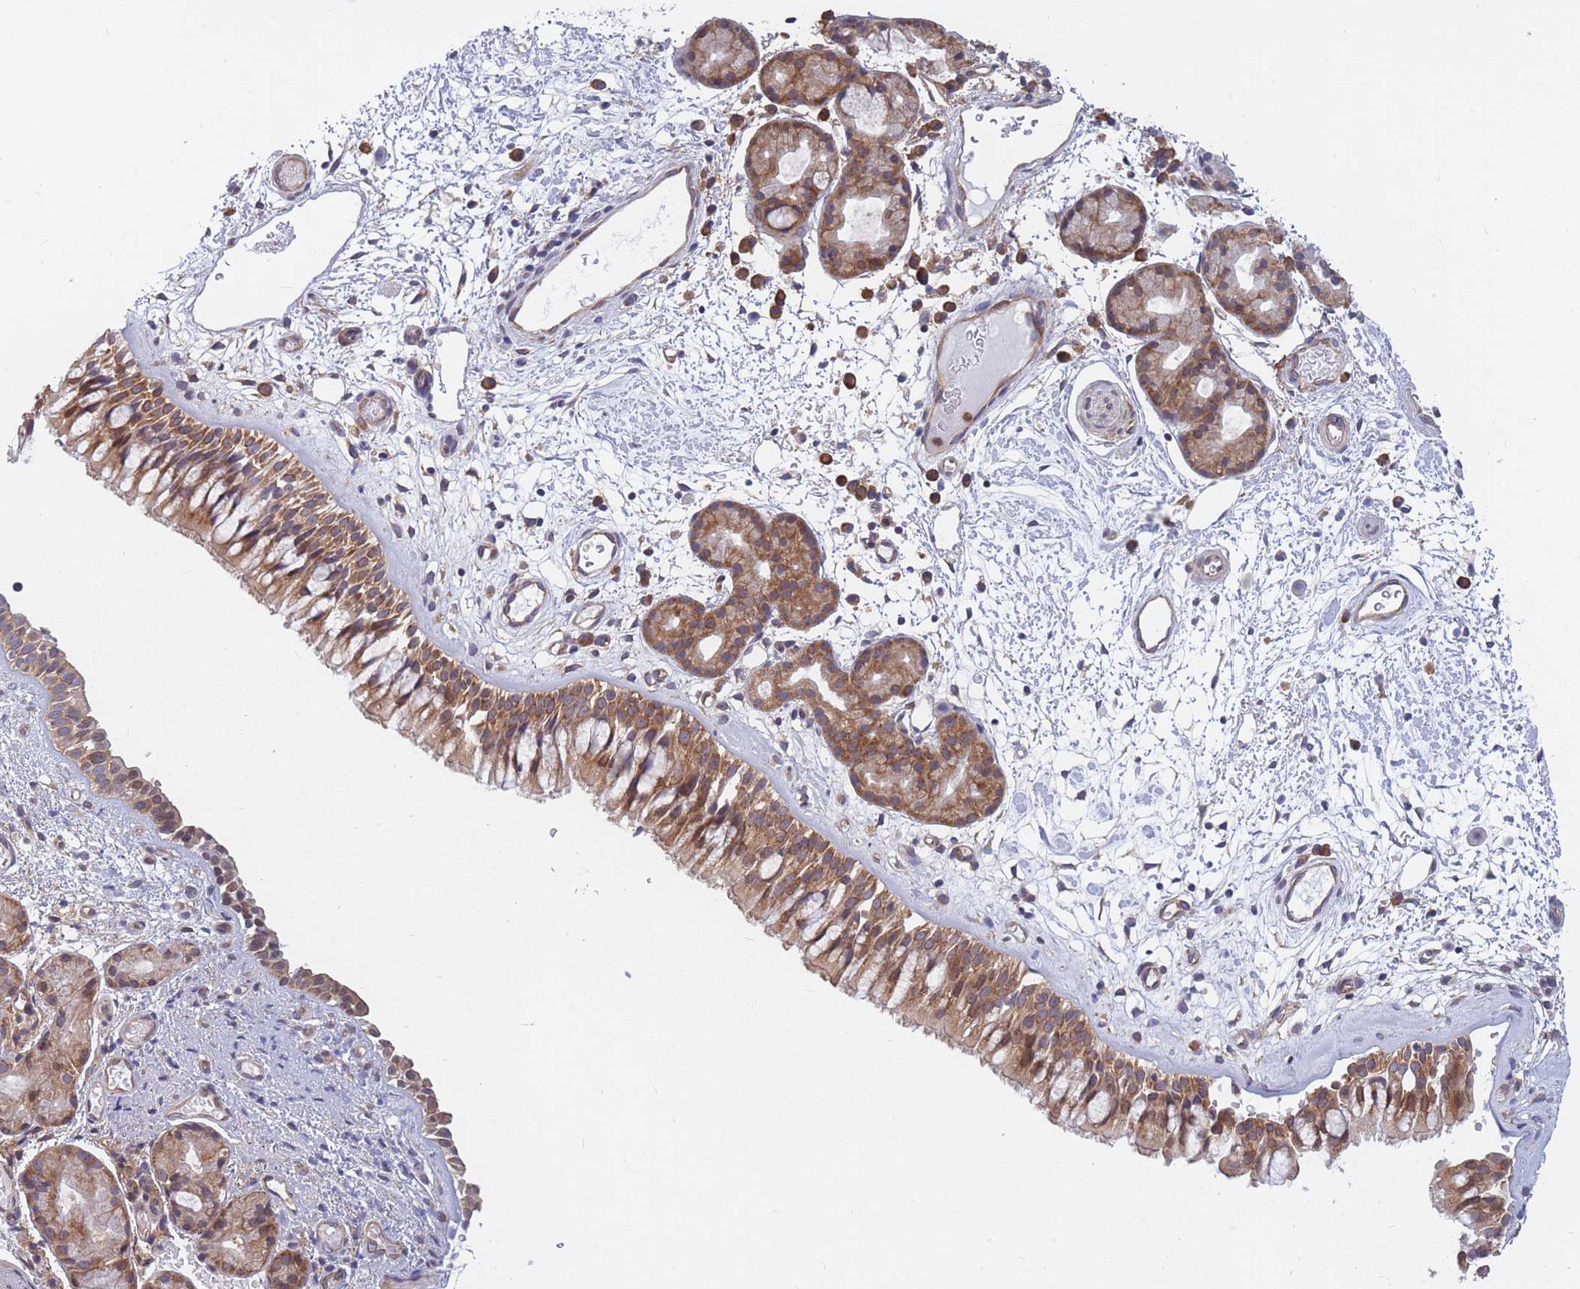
{"staining": {"intensity": "moderate", "quantity": ">75%", "location": "cytoplasmic/membranous"}, "tissue": "nasopharynx", "cell_type": "Respiratory epithelial cells", "image_type": "normal", "snomed": [{"axis": "morphology", "description": "Normal tissue, NOS"}, {"axis": "topography", "description": "Nasopharynx"}], "caption": "A brown stain highlights moderate cytoplasmic/membranous staining of a protein in respiratory epithelial cells of benign nasopharynx. Immunohistochemistry stains the protein in brown and the nuclei are stained blue.", "gene": "CCDC124", "patient": {"sex": "male", "age": 65}}